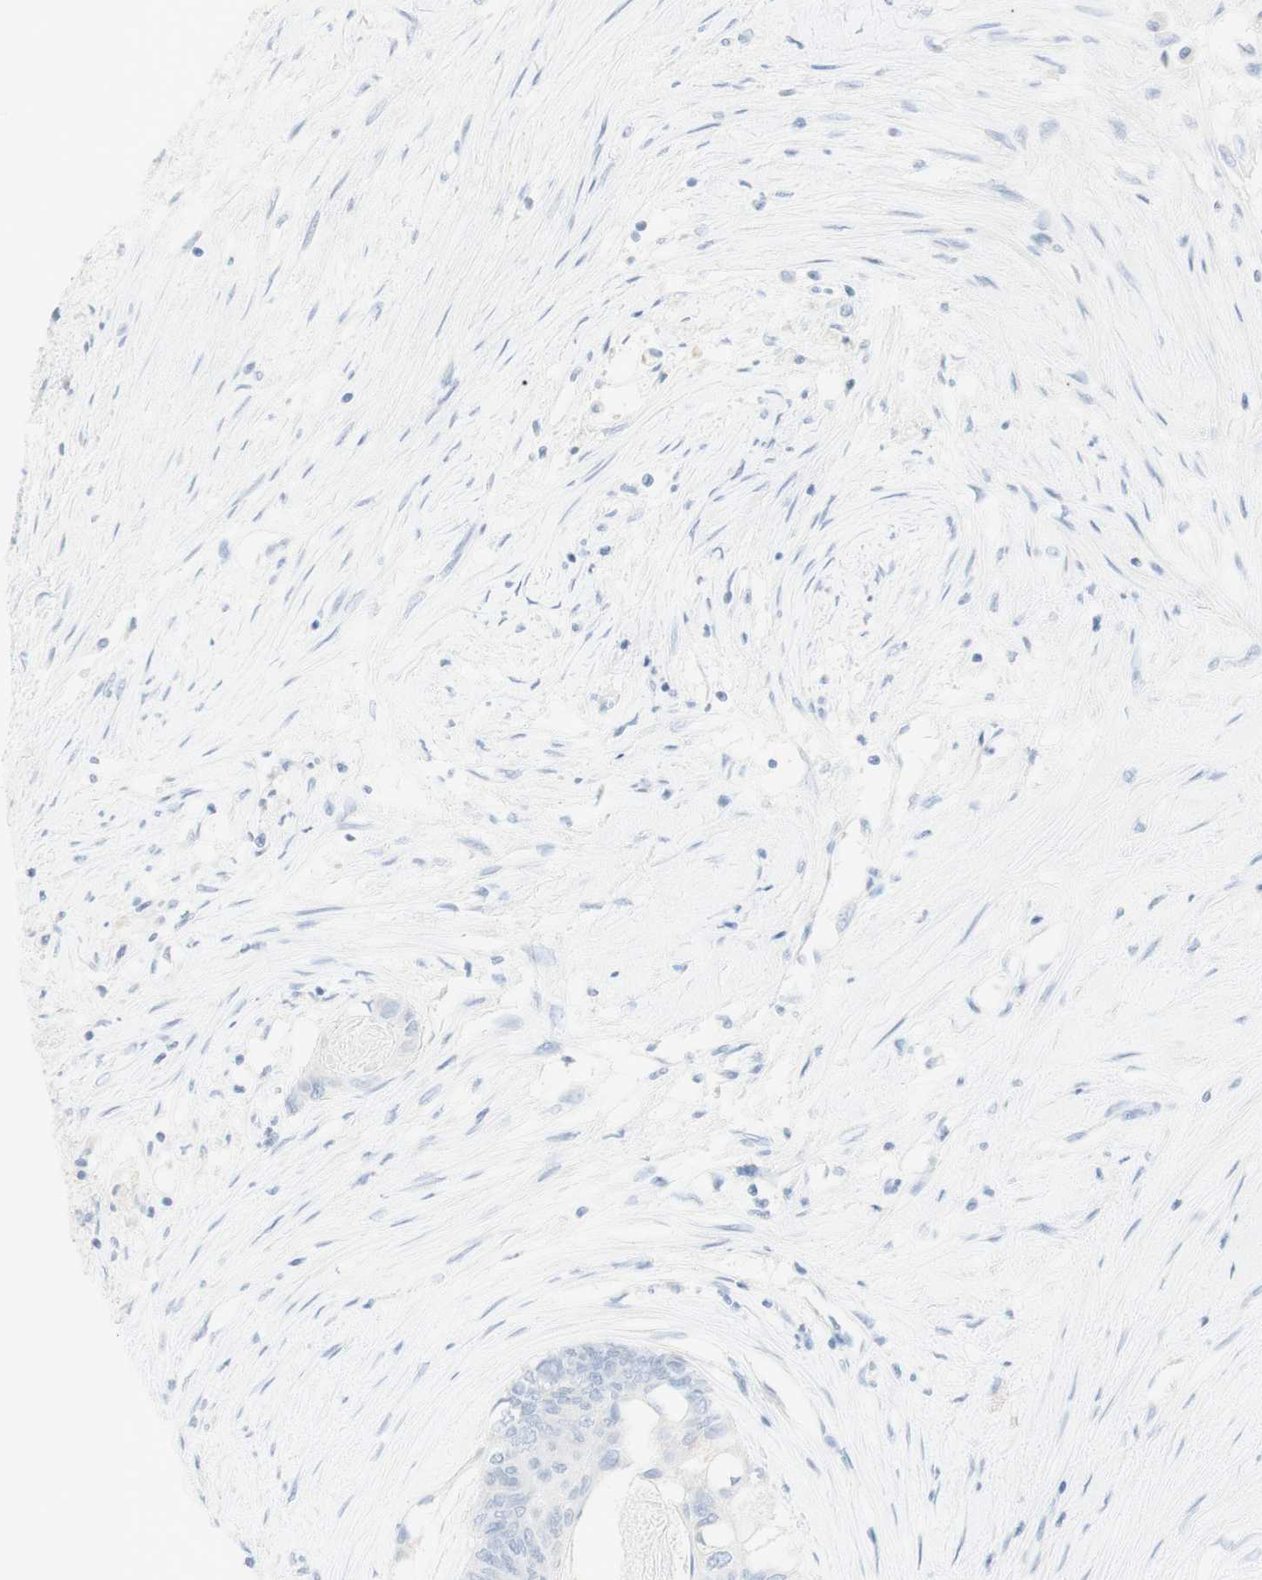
{"staining": {"intensity": "negative", "quantity": "none", "location": "none"}, "tissue": "colorectal cancer", "cell_type": "Tumor cells", "image_type": "cancer", "snomed": [{"axis": "morphology", "description": "Adenocarcinoma, NOS"}, {"axis": "topography", "description": "Rectum"}], "caption": "Tumor cells show no significant protein expression in adenocarcinoma (colorectal). (DAB (3,3'-diaminobenzidine) immunohistochemistry visualized using brightfield microscopy, high magnification).", "gene": "NAPSA", "patient": {"sex": "male", "age": 63}}